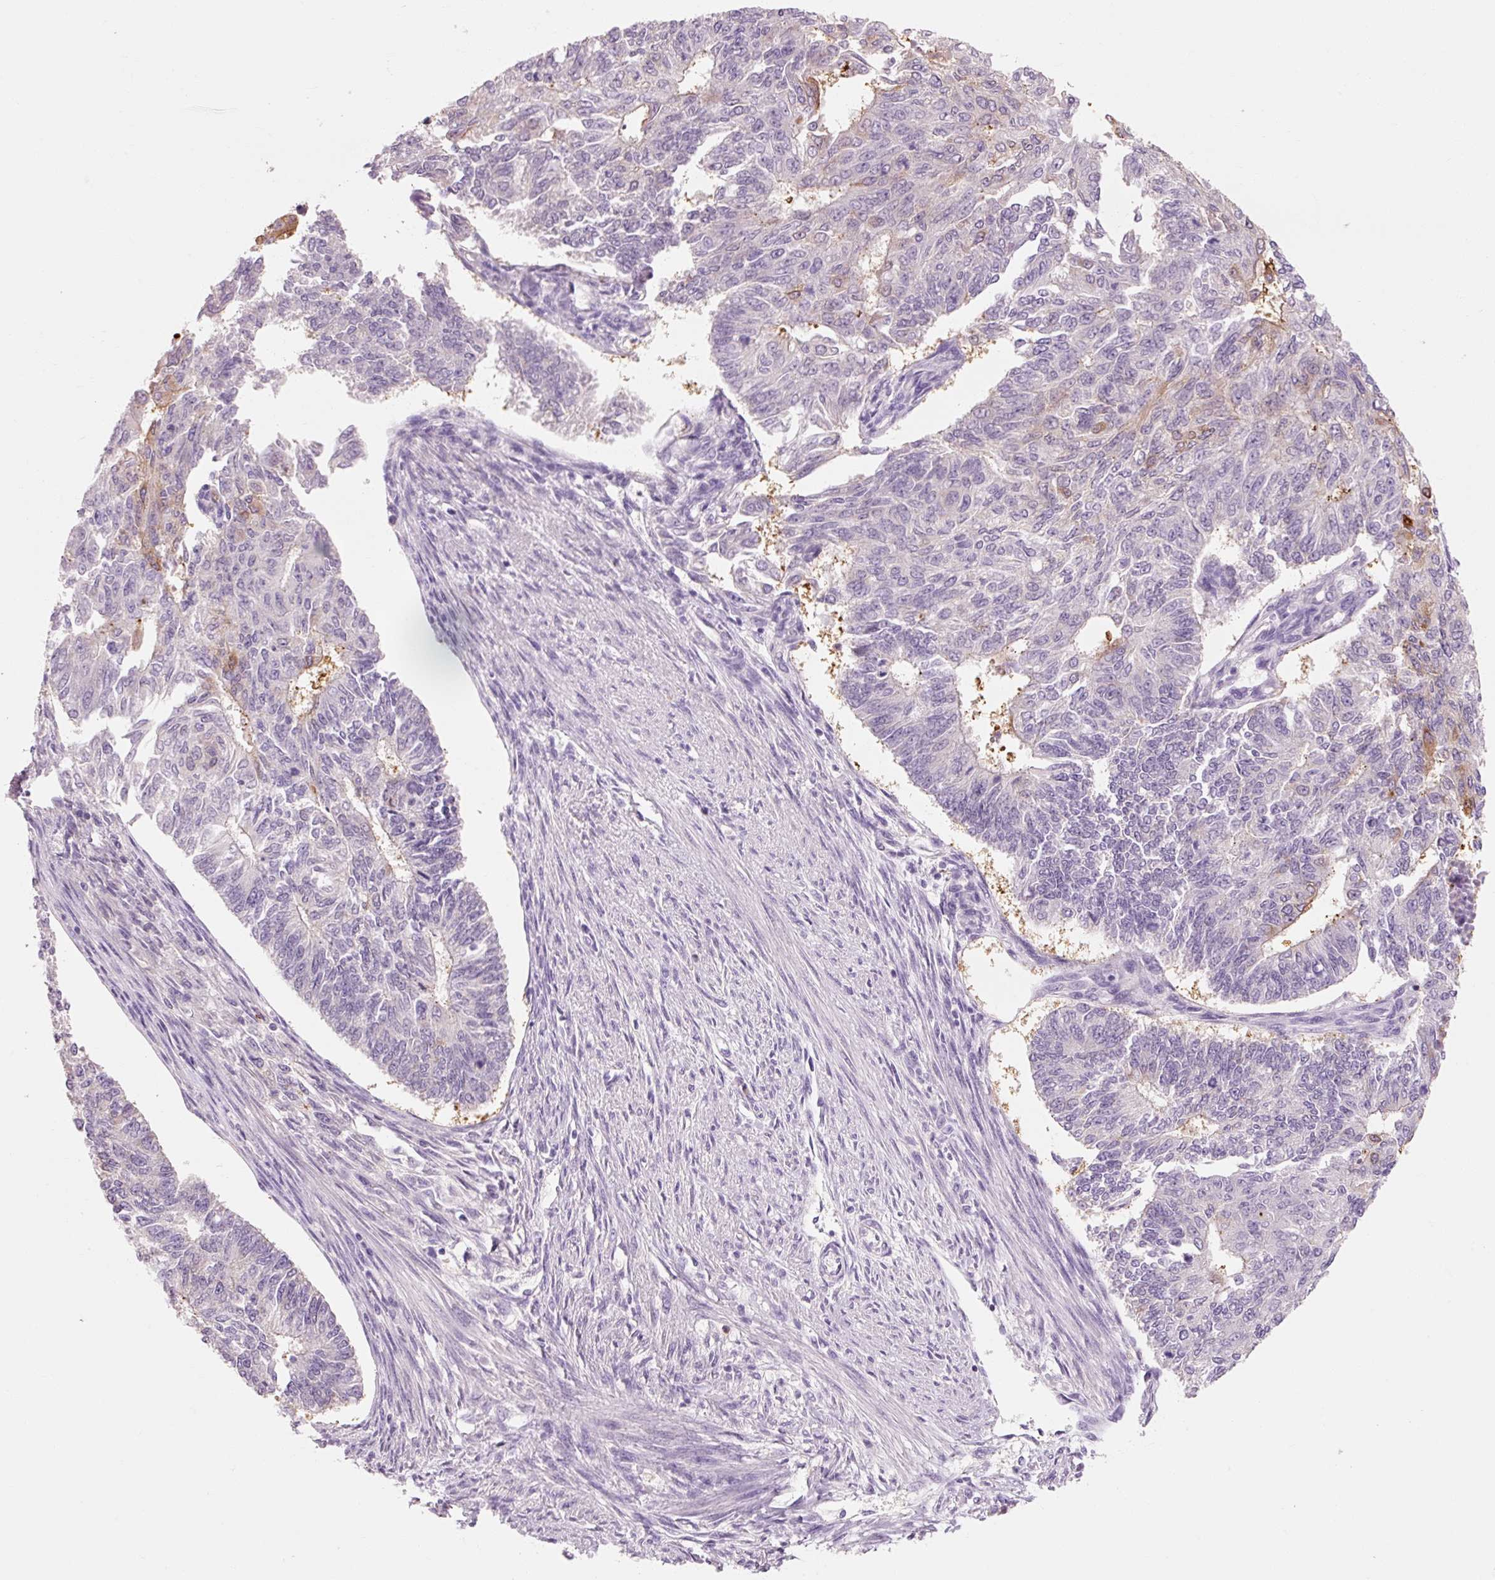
{"staining": {"intensity": "weak", "quantity": "<25%", "location": "cytoplasmic/membranous"}, "tissue": "endometrial cancer", "cell_type": "Tumor cells", "image_type": "cancer", "snomed": [{"axis": "morphology", "description": "Adenocarcinoma, NOS"}, {"axis": "topography", "description": "Endometrium"}], "caption": "This is an immunohistochemistry (IHC) micrograph of endometrial cancer (adenocarcinoma). There is no positivity in tumor cells.", "gene": "OR8K1", "patient": {"sex": "female", "age": 32}}